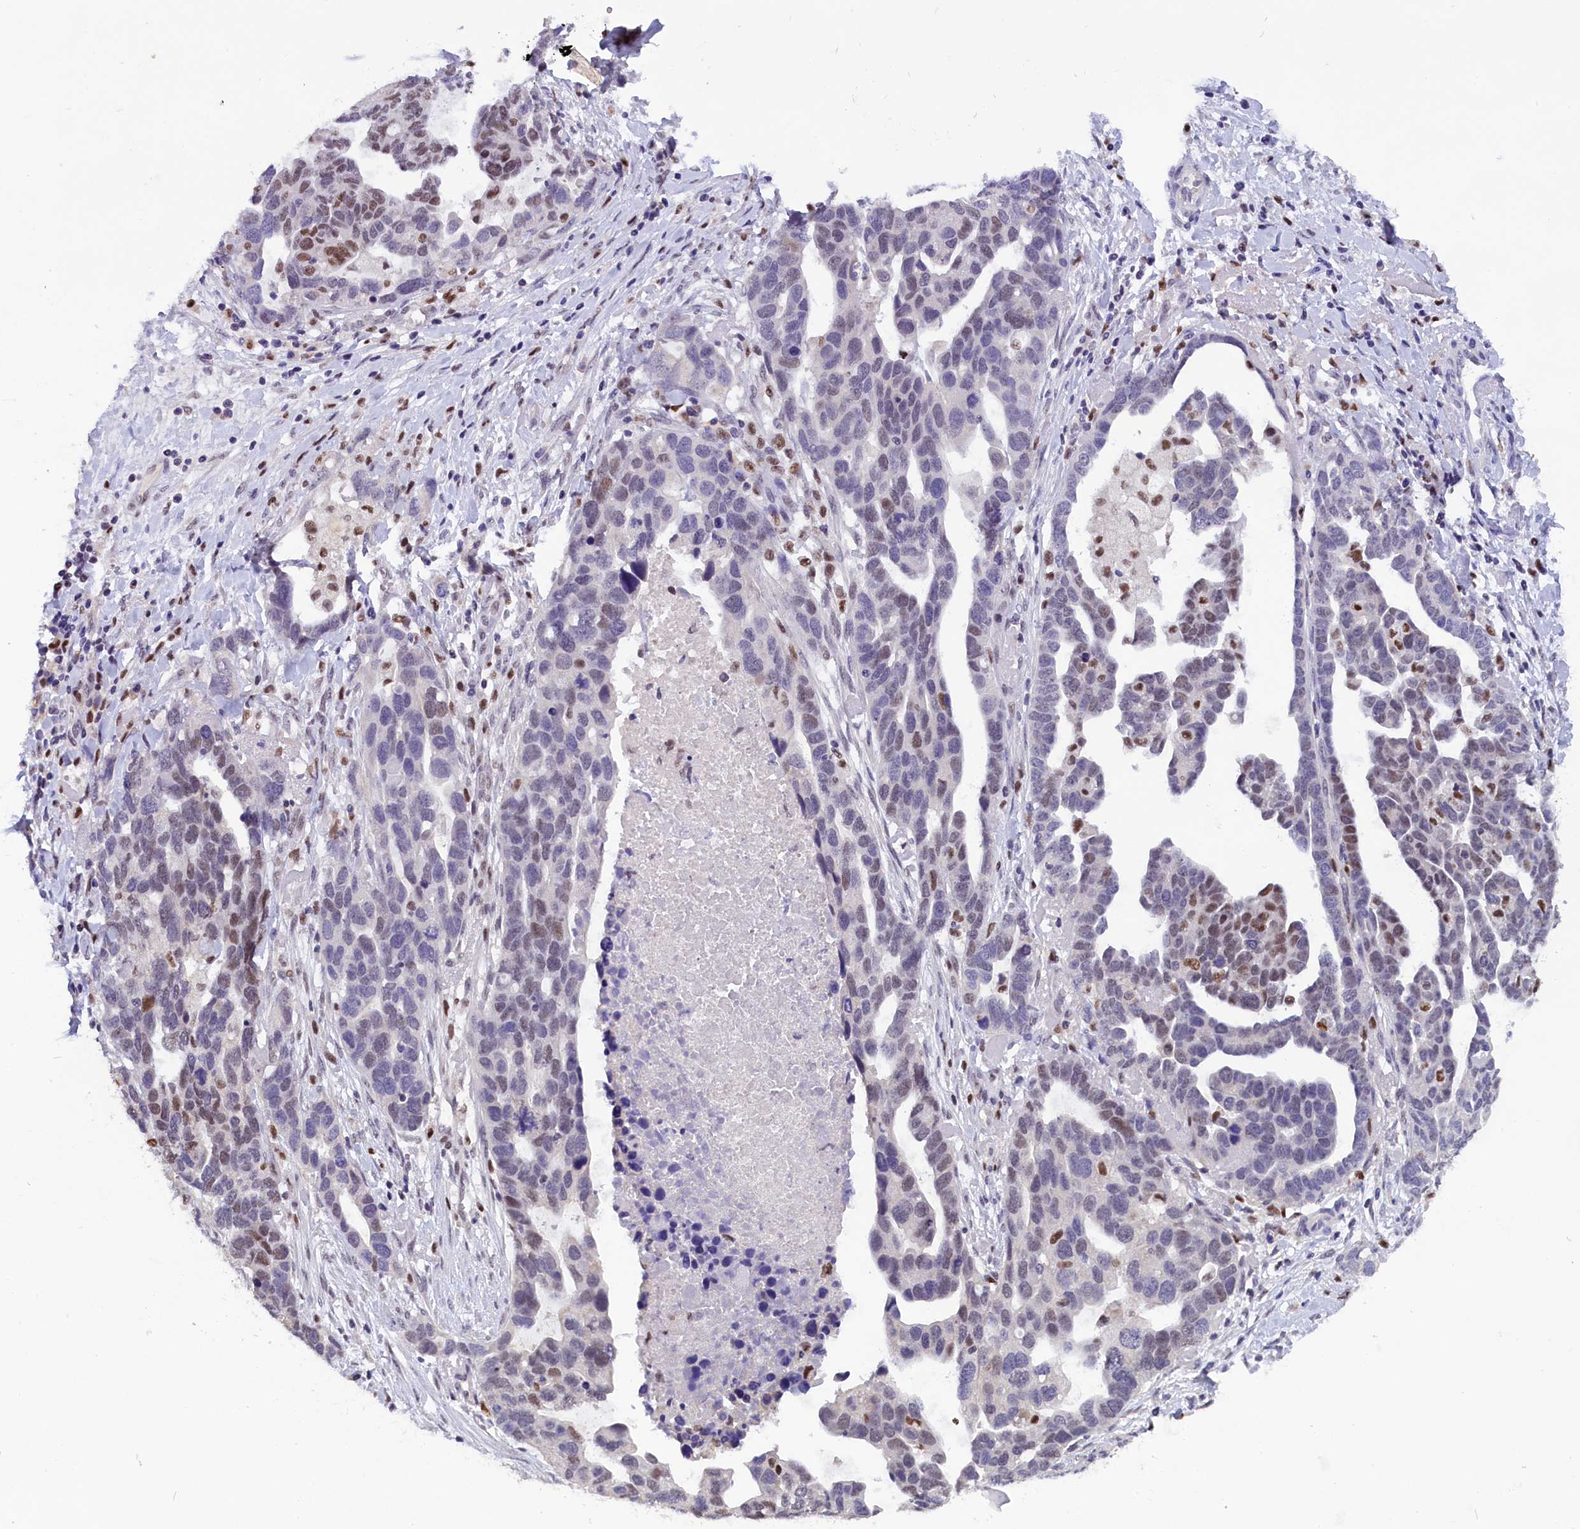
{"staining": {"intensity": "moderate", "quantity": "<25%", "location": "nuclear"}, "tissue": "ovarian cancer", "cell_type": "Tumor cells", "image_type": "cancer", "snomed": [{"axis": "morphology", "description": "Cystadenocarcinoma, serous, NOS"}, {"axis": "topography", "description": "Ovary"}], "caption": "Serous cystadenocarcinoma (ovarian) stained with a brown dye exhibits moderate nuclear positive expression in about <25% of tumor cells.", "gene": "BTBD9", "patient": {"sex": "female", "age": 54}}